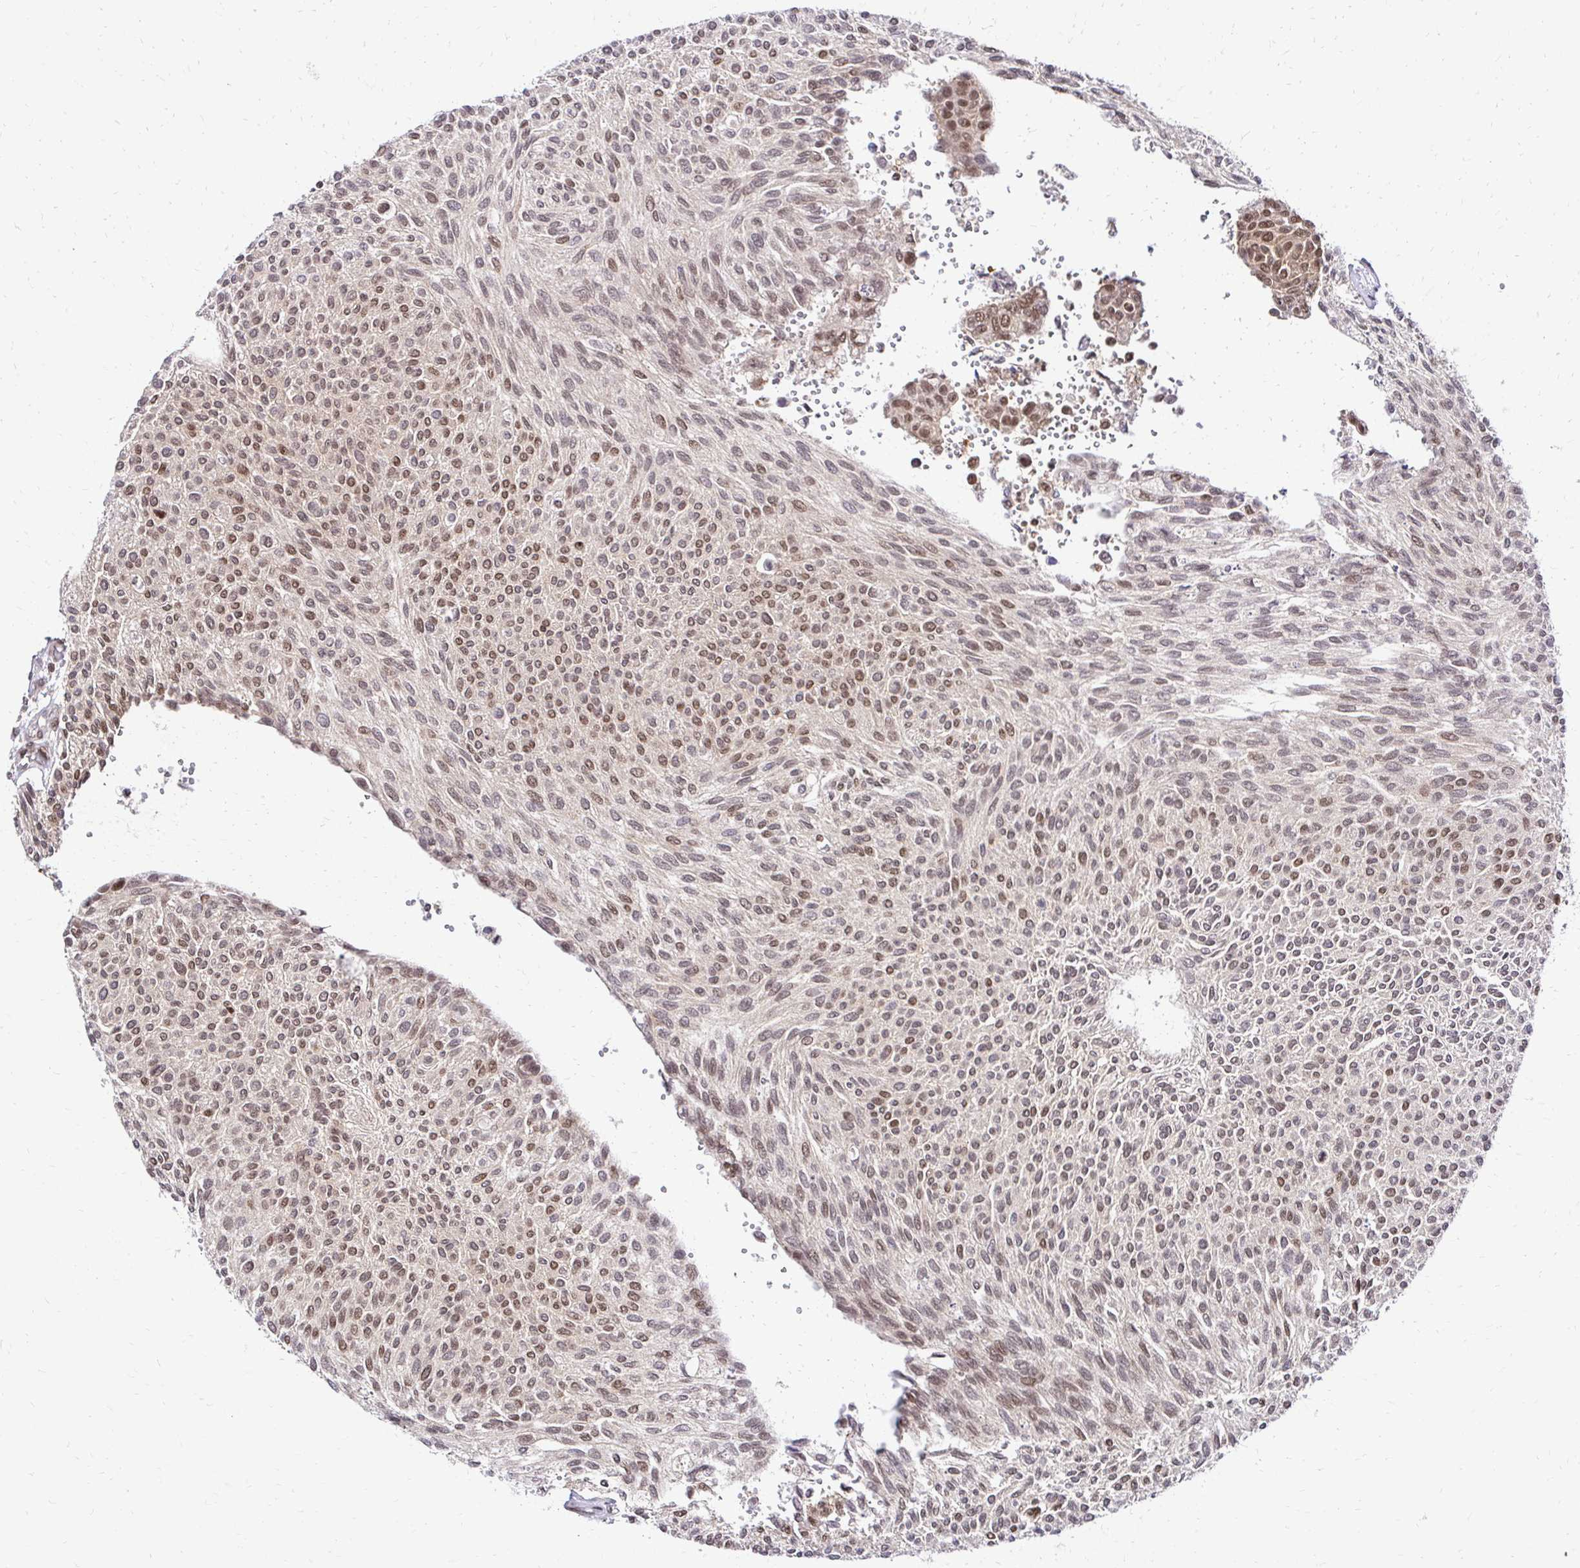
{"staining": {"intensity": "moderate", "quantity": ">75%", "location": "nuclear"}, "tissue": "urothelial cancer", "cell_type": "Tumor cells", "image_type": "cancer", "snomed": [{"axis": "morphology", "description": "Urothelial carcinoma, NOS"}, {"axis": "topography", "description": "Urinary bladder"}], "caption": "Immunohistochemistry micrograph of neoplastic tissue: human urothelial cancer stained using immunohistochemistry reveals medium levels of moderate protein expression localized specifically in the nuclear of tumor cells, appearing as a nuclear brown color.", "gene": "GLYR1", "patient": {"sex": "male", "age": 55}}